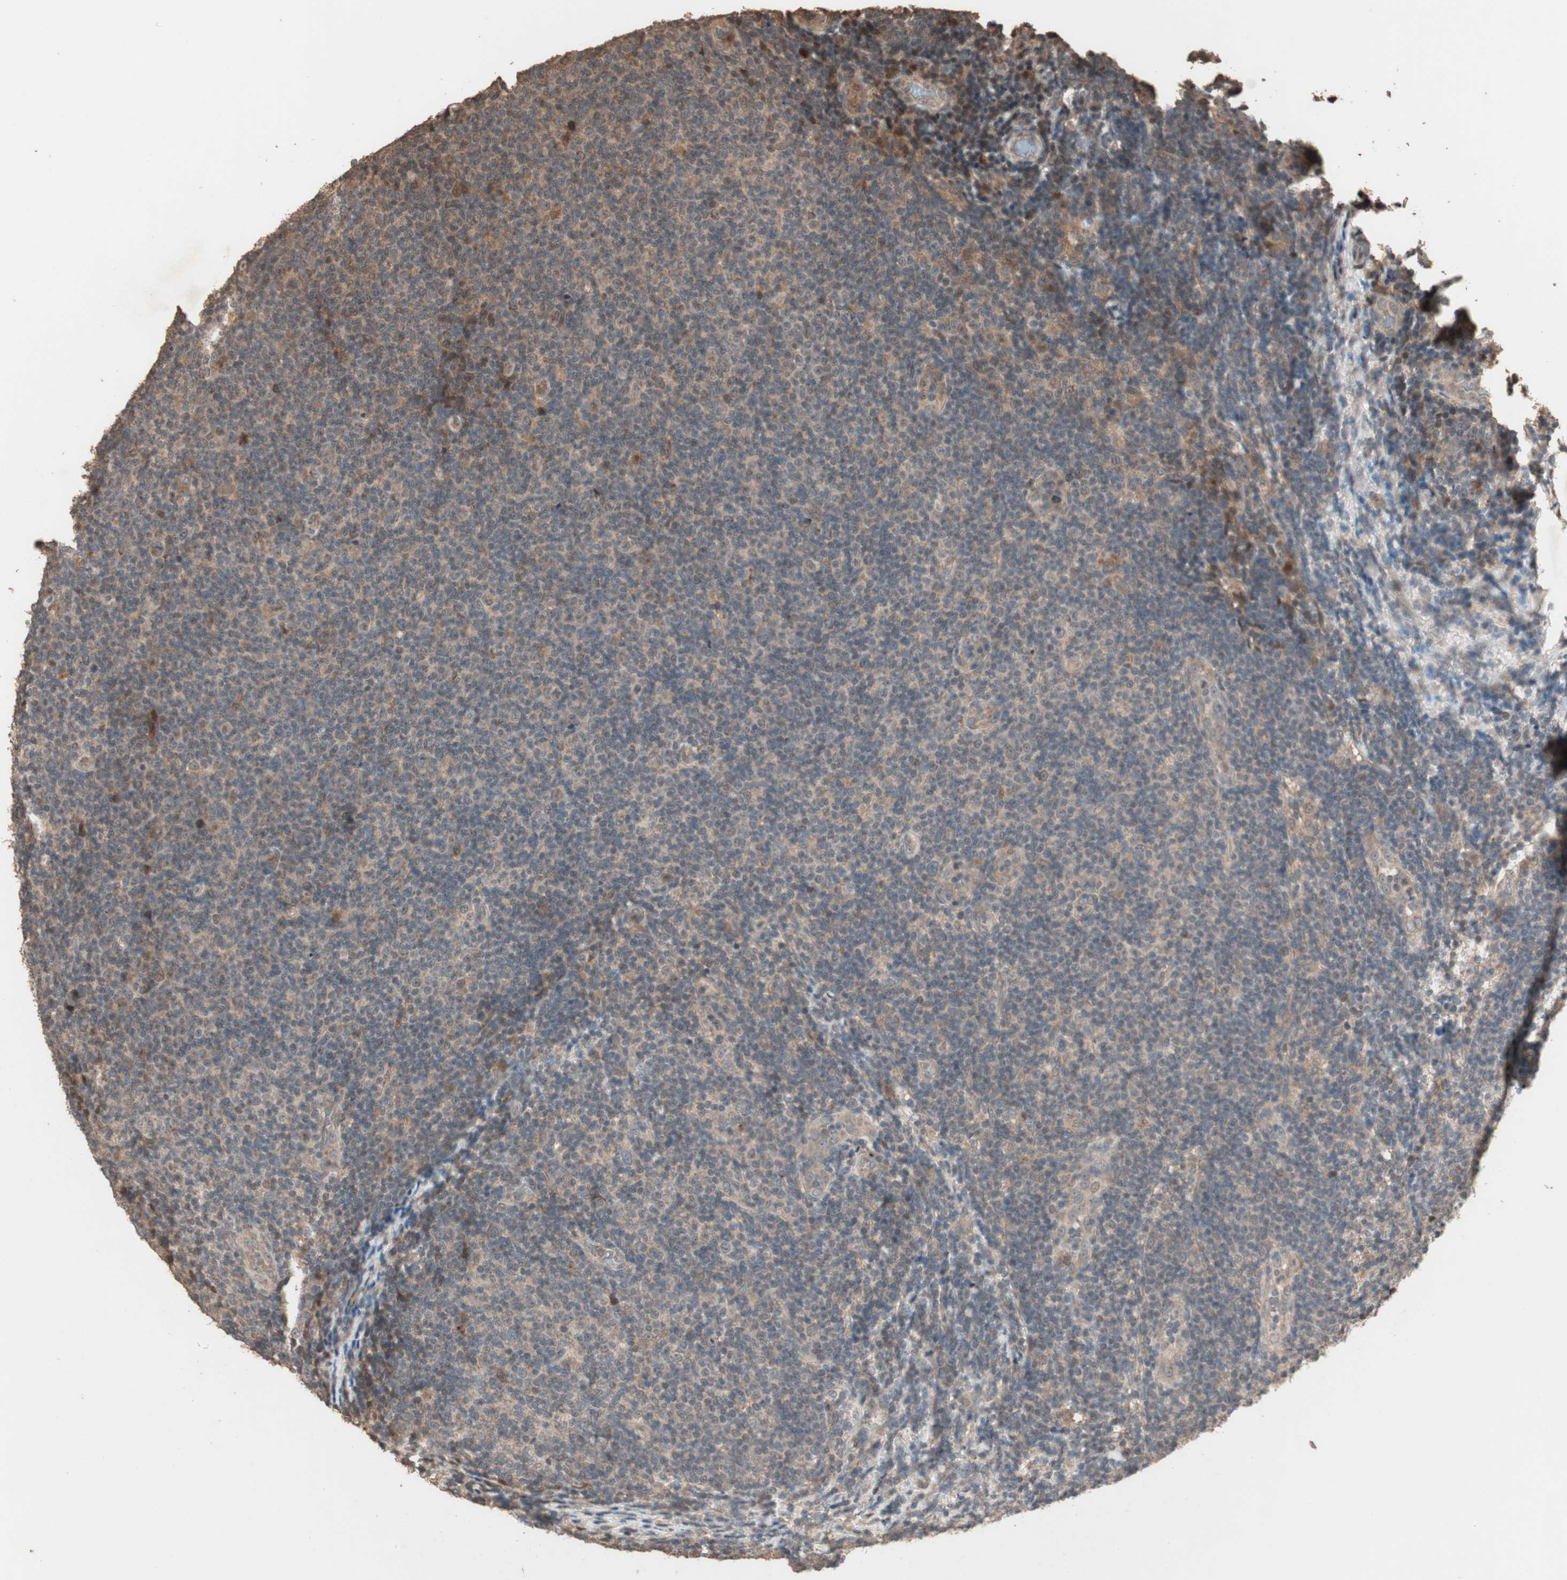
{"staining": {"intensity": "weak", "quantity": "25%-75%", "location": "cytoplasmic/membranous"}, "tissue": "lymphoma", "cell_type": "Tumor cells", "image_type": "cancer", "snomed": [{"axis": "morphology", "description": "Malignant lymphoma, non-Hodgkin's type, Low grade"}, {"axis": "topography", "description": "Lymph node"}], "caption": "Immunohistochemistry histopathology image of human lymphoma stained for a protein (brown), which demonstrates low levels of weak cytoplasmic/membranous positivity in approximately 25%-75% of tumor cells.", "gene": "USP20", "patient": {"sex": "male", "age": 83}}